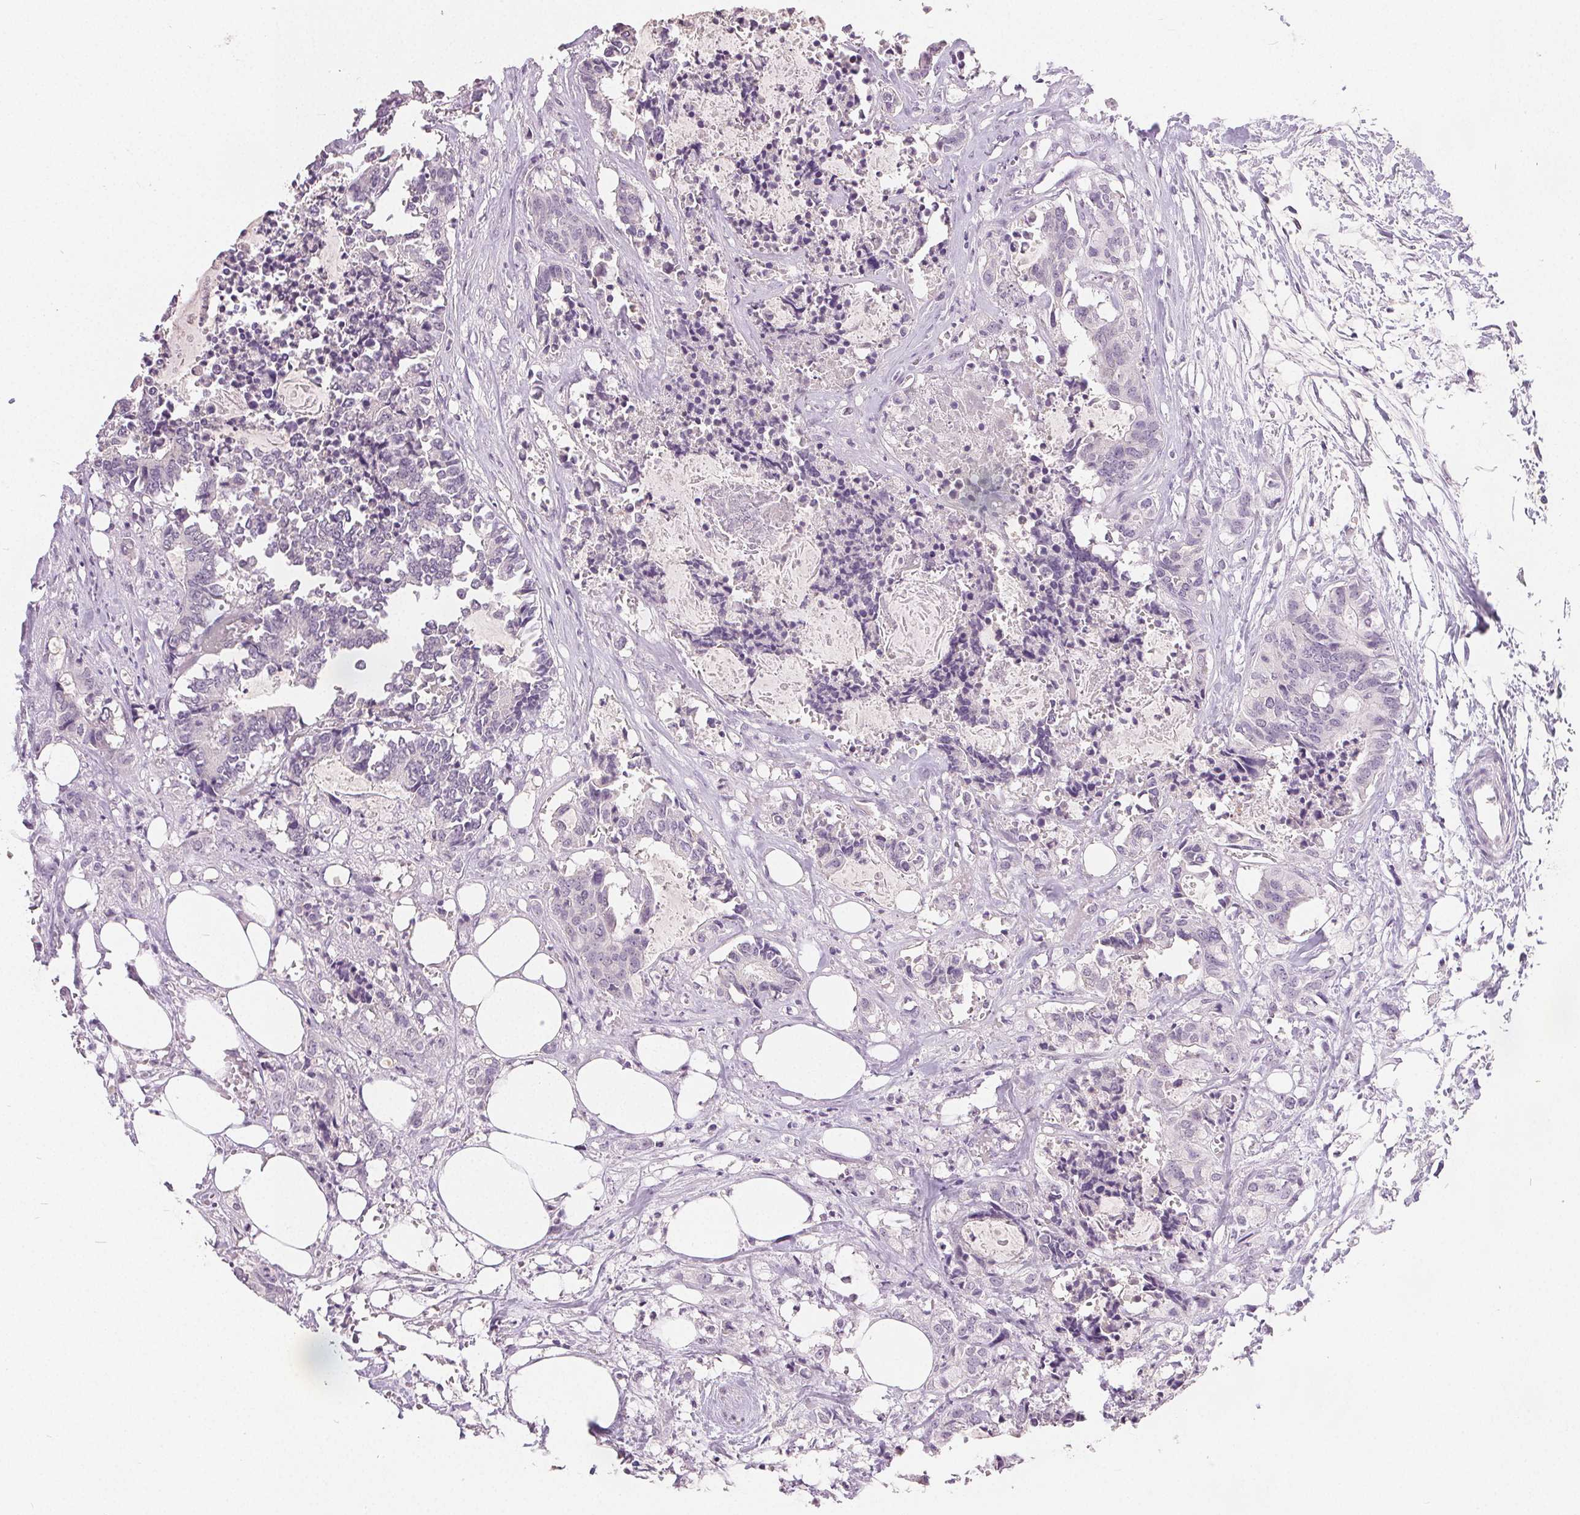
{"staining": {"intensity": "negative", "quantity": "none", "location": "none"}, "tissue": "colorectal cancer", "cell_type": "Tumor cells", "image_type": "cancer", "snomed": [{"axis": "morphology", "description": "Adenocarcinoma, NOS"}, {"axis": "topography", "description": "Colon"}, {"axis": "topography", "description": "Rectum"}], "caption": "A micrograph of colorectal adenocarcinoma stained for a protein reveals no brown staining in tumor cells.", "gene": "CA12", "patient": {"sex": "male", "age": 57}}